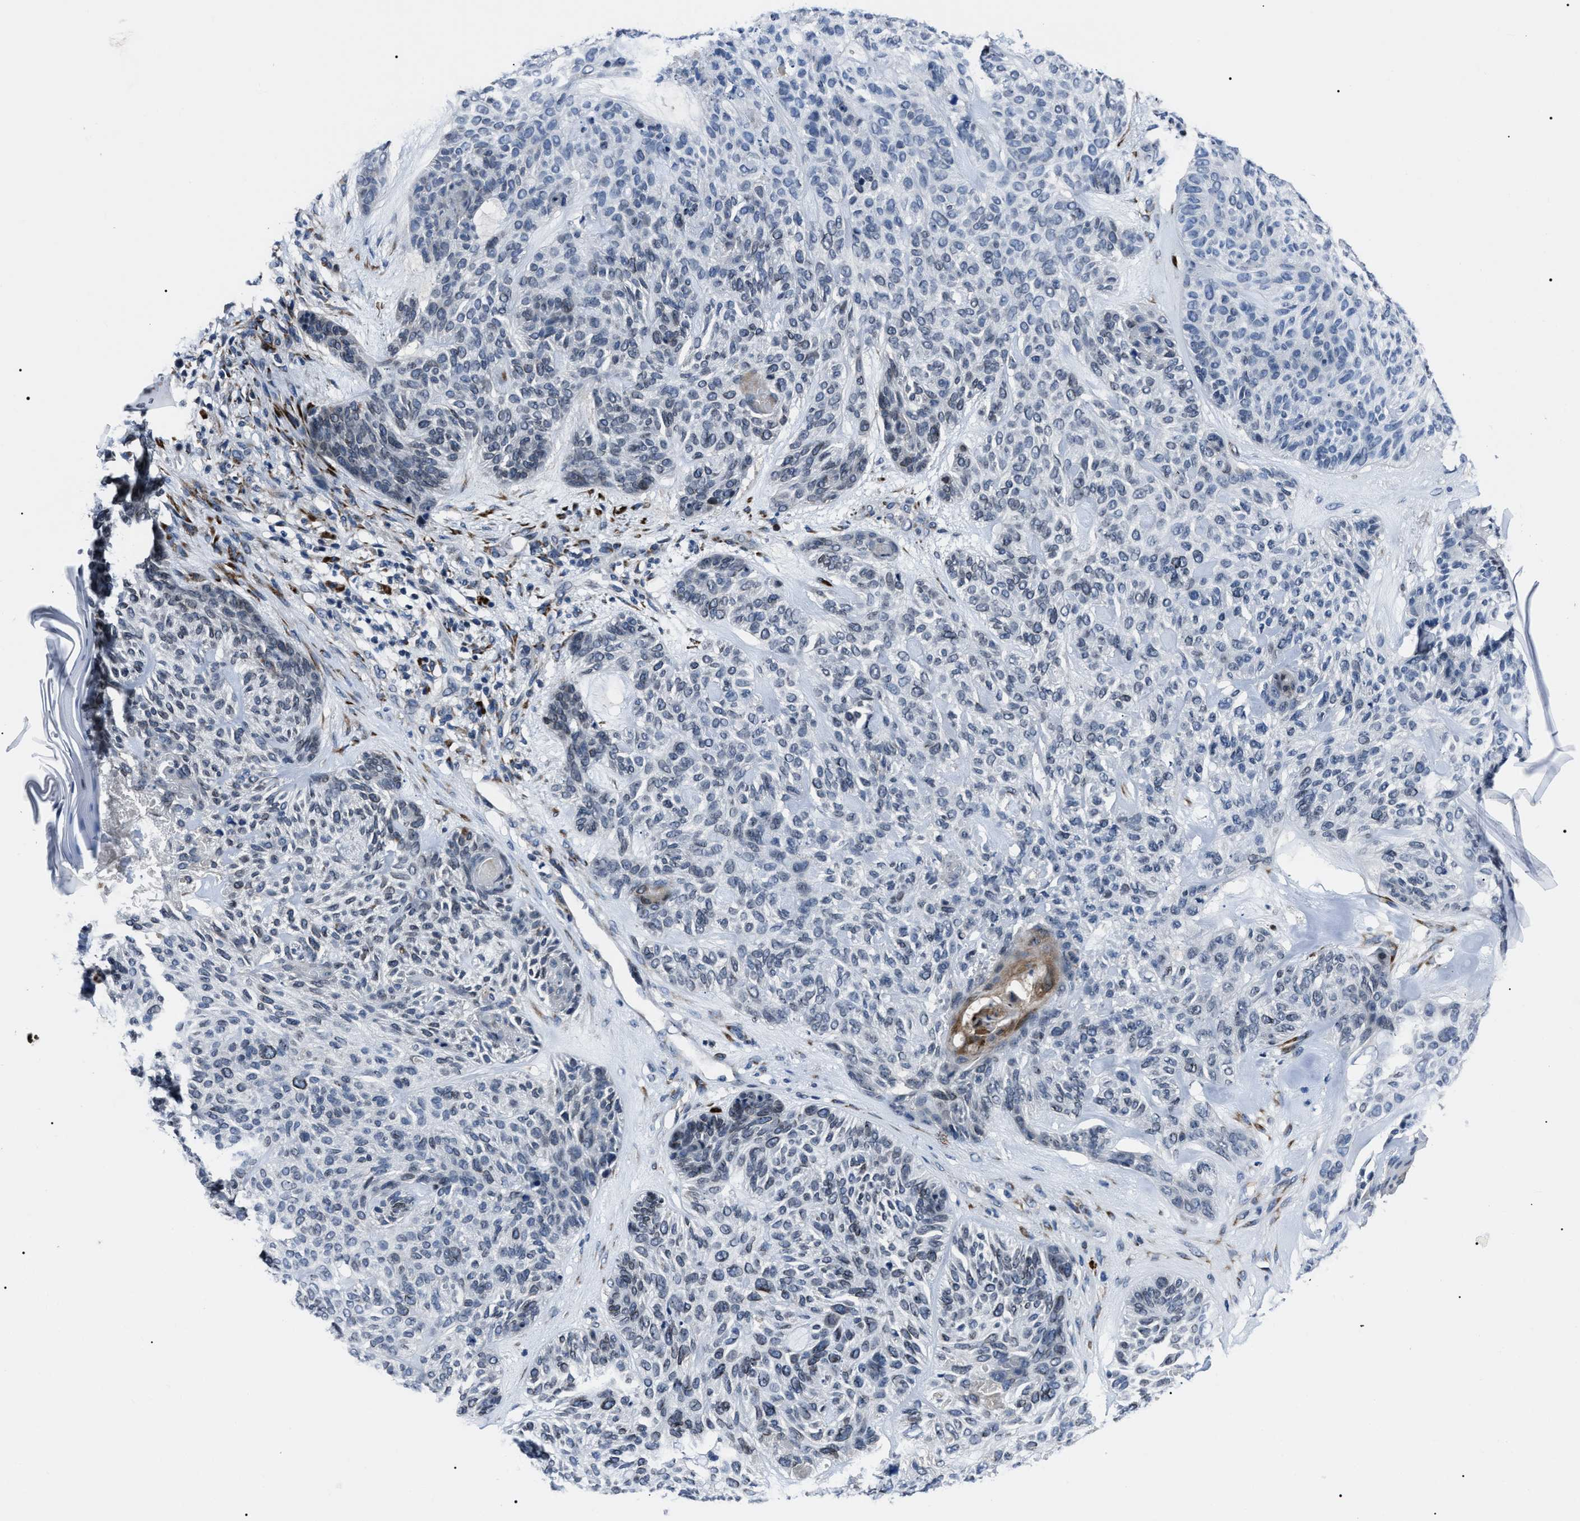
{"staining": {"intensity": "weak", "quantity": "<25%", "location": "cytoplasmic/membranous"}, "tissue": "skin cancer", "cell_type": "Tumor cells", "image_type": "cancer", "snomed": [{"axis": "morphology", "description": "Basal cell carcinoma"}, {"axis": "topography", "description": "Skin"}], "caption": "Tumor cells are negative for protein expression in human skin cancer.", "gene": "LRRC14", "patient": {"sex": "male", "age": 55}}